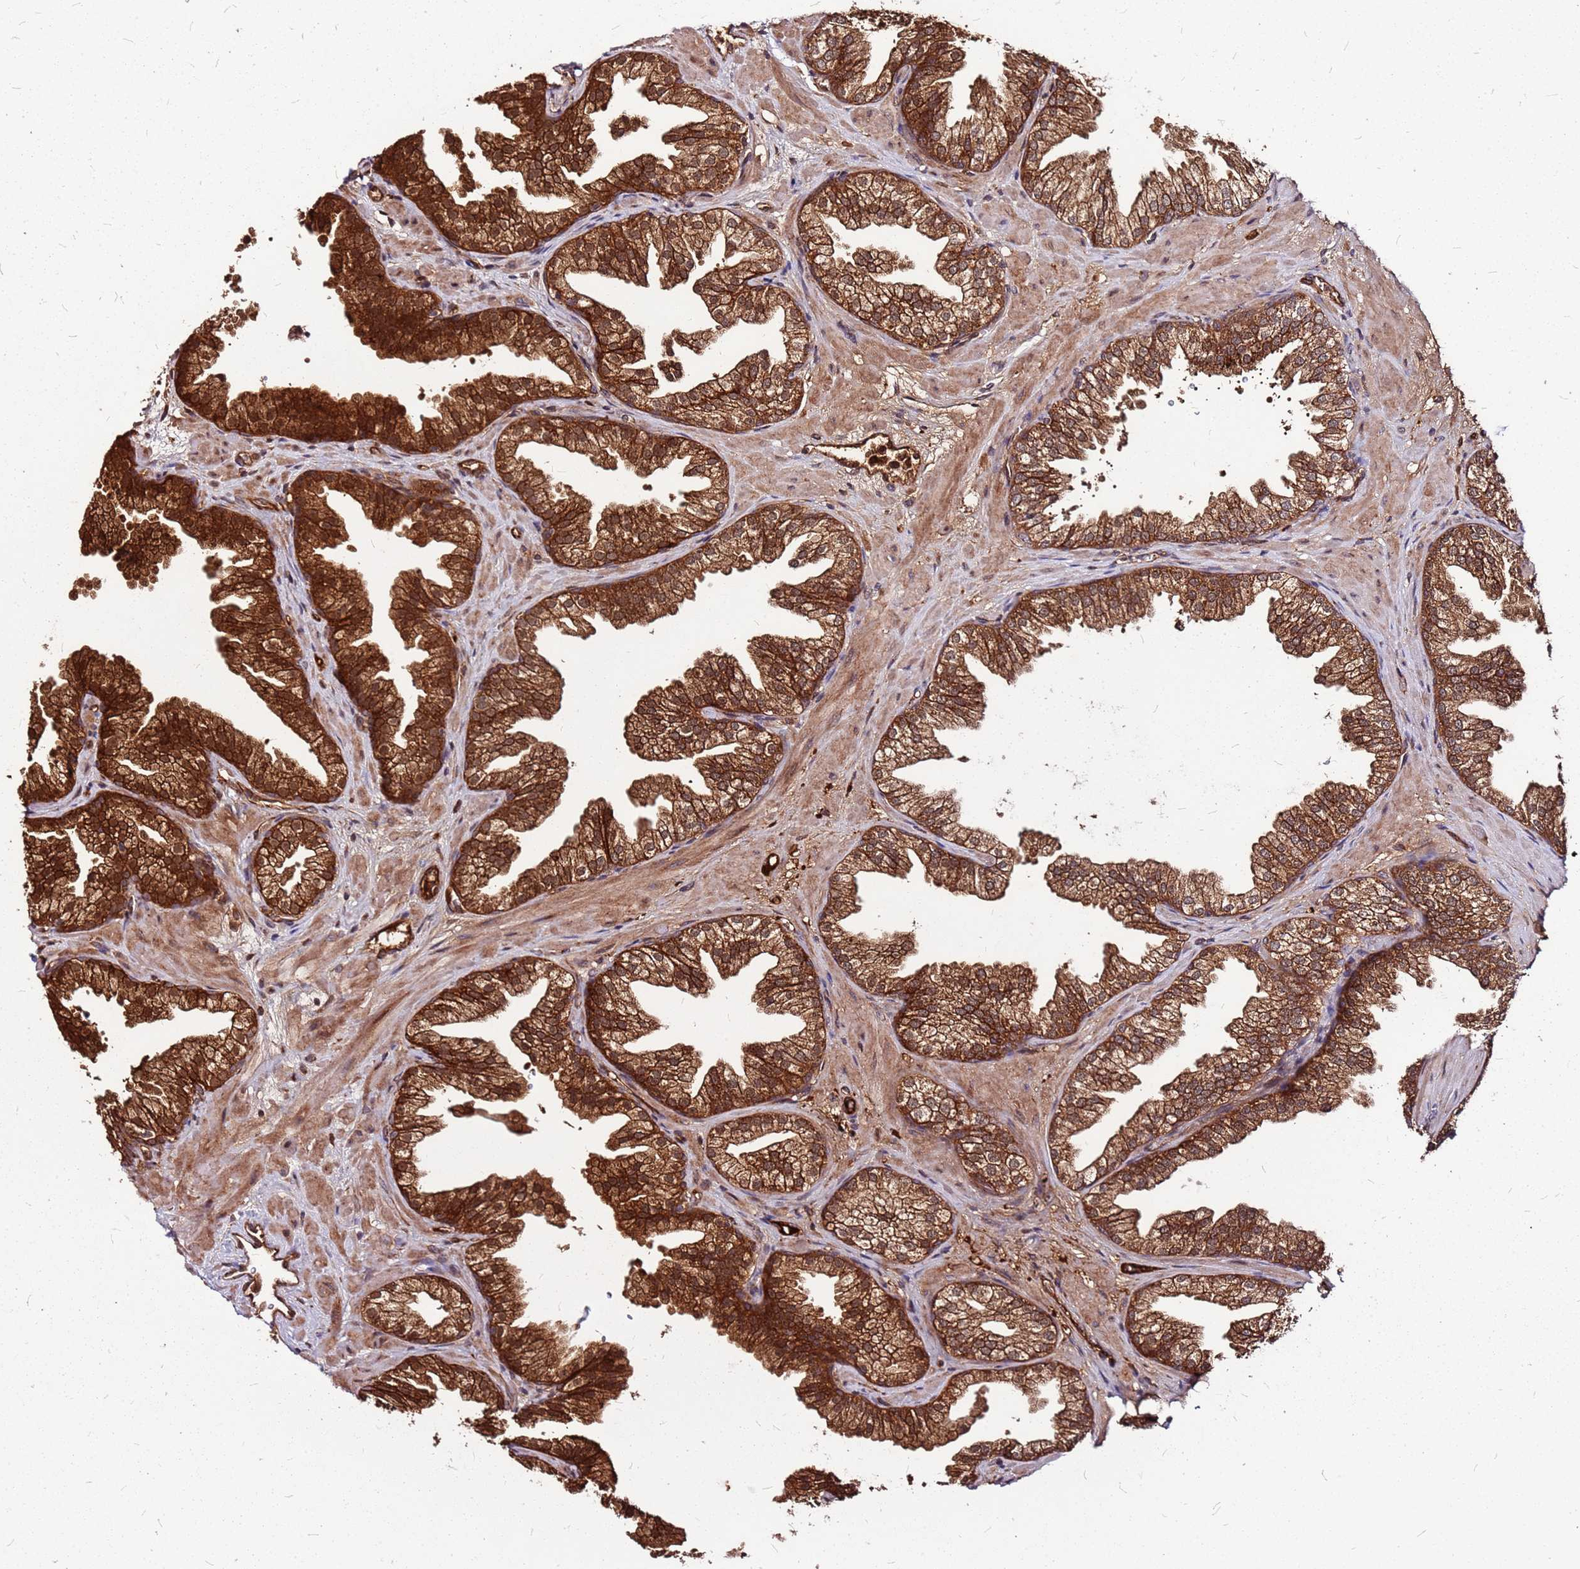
{"staining": {"intensity": "strong", "quantity": ">75%", "location": "cytoplasmic/membranous"}, "tissue": "prostate", "cell_type": "Glandular cells", "image_type": "normal", "snomed": [{"axis": "morphology", "description": "Normal tissue, NOS"}, {"axis": "topography", "description": "Prostate"}], "caption": "Immunohistochemistry (IHC) histopathology image of normal prostate stained for a protein (brown), which exhibits high levels of strong cytoplasmic/membranous staining in about >75% of glandular cells.", "gene": "LYPLAL1", "patient": {"sex": "male", "age": 37}}